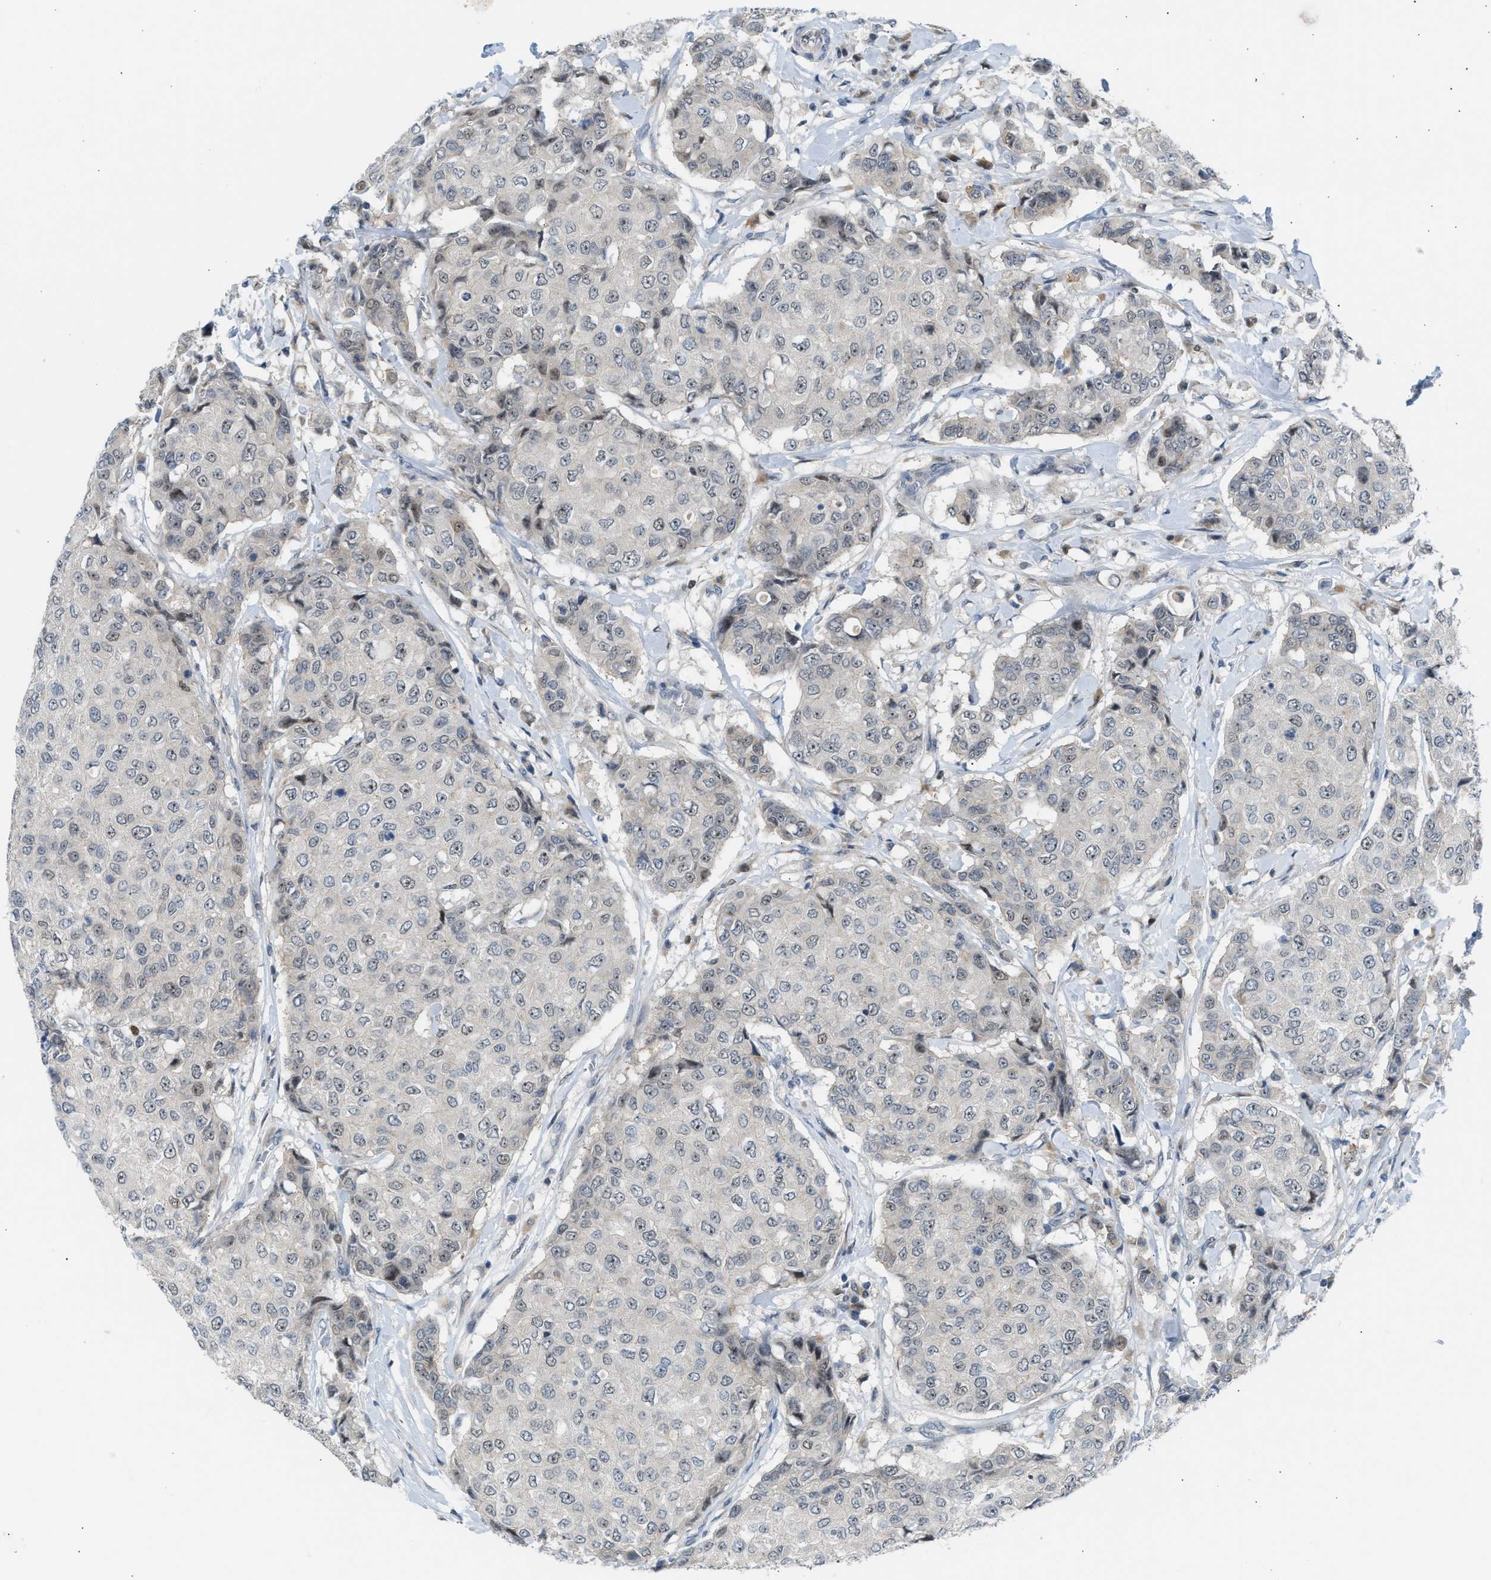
{"staining": {"intensity": "weak", "quantity": "<25%", "location": "nuclear"}, "tissue": "breast cancer", "cell_type": "Tumor cells", "image_type": "cancer", "snomed": [{"axis": "morphology", "description": "Duct carcinoma"}, {"axis": "topography", "description": "Breast"}], "caption": "The histopathology image demonstrates no significant positivity in tumor cells of infiltrating ductal carcinoma (breast).", "gene": "NPS", "patient": {"sex": "female", "age": 27}}